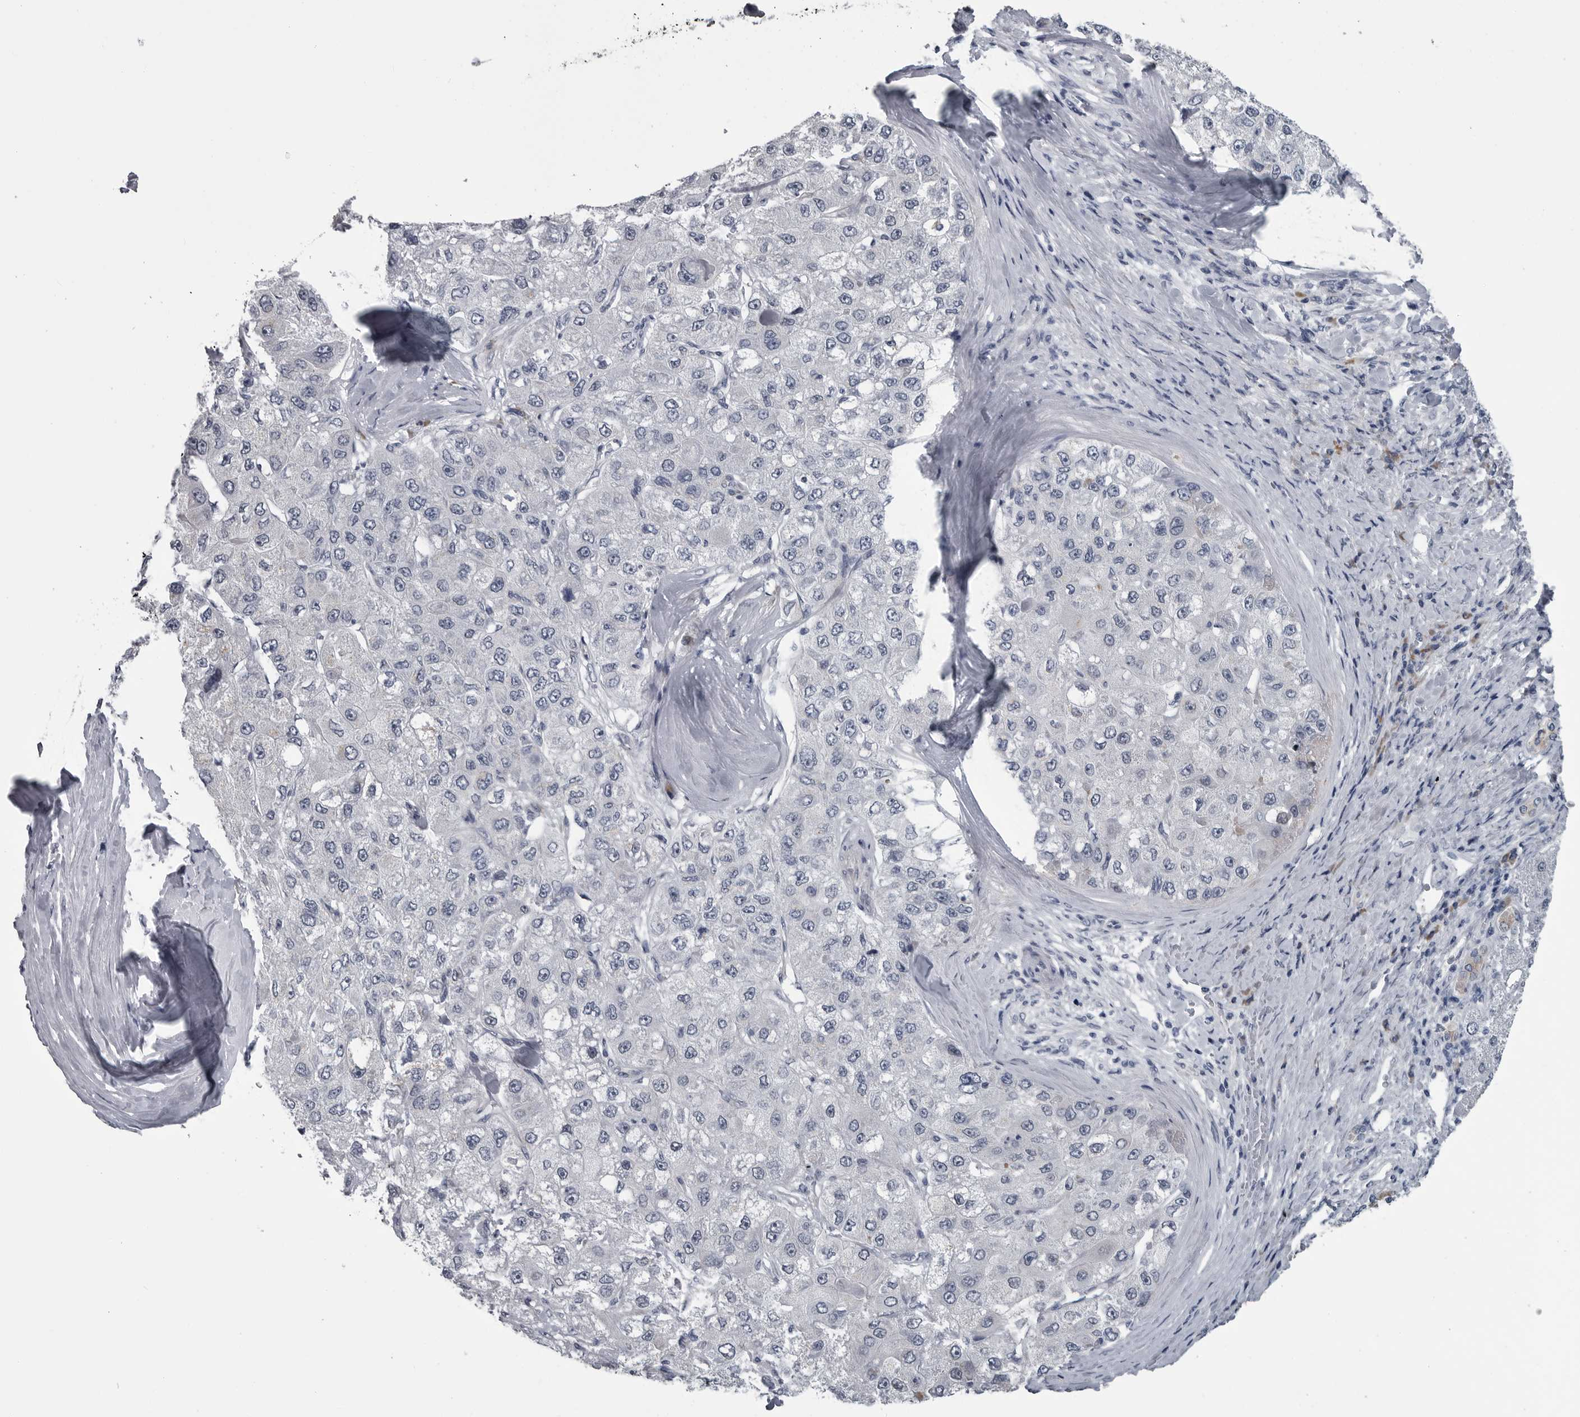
{"staining": {"intensity": "negative", "quantity": "none", "location": "none"}, "tissue": "liver cancer", "cell_type": "Tumor cells", "image_type": "cancer", "snomed": [{"axis": "morphology", "description": "Carcinoma, Hepatocellular, NOS"}, {"axis": "topography", "description": "Liver"}], "caption": "Immunohistochemical staining of hepatocellular carcinoma (liver) reveals no significant staining in tumor cells.", "gene": "MYOC", "patient": {"sex": "male", "age": 80}}